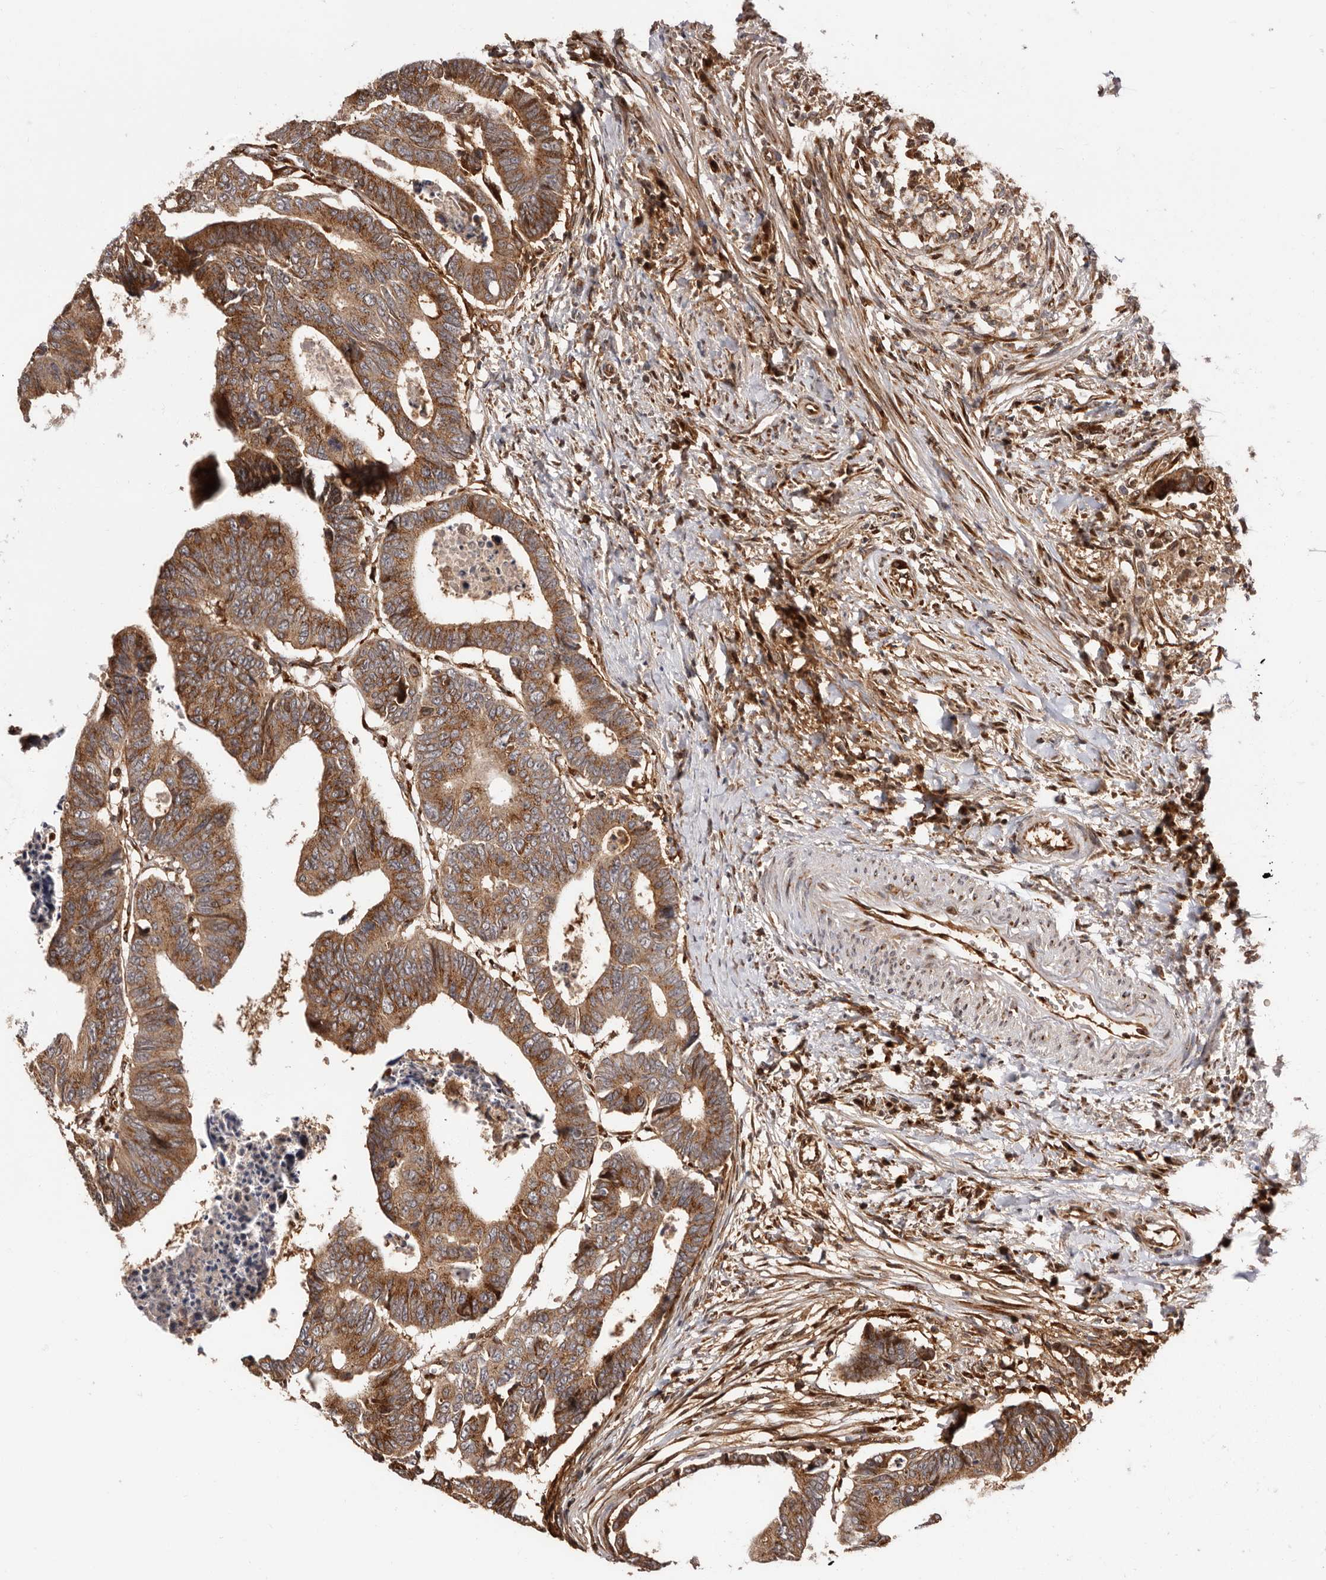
{"staining": {"intensity": "strong", "quantity": ">75%", "location": "cytoplasmic/membranous"}, "tissue": "colorectal cancer", "cell_type": "Tumor cells", "image_type": "cancer", "snomed": [{"axis": "morphology", "description": "Adenocarcinoma, NOS"}, {"axis": "topography", "description": "Rectum"}], "caption": "An immunohistochemistry image of neoplastic tissue is shown. Protein staining in brown shows strong cytoplasmic/membranous positivity in colorectal cancer (adenocarcinoma) within tumor cells.", "gene": "GPR27", "patient": {"sex": "female", "age": 65}}